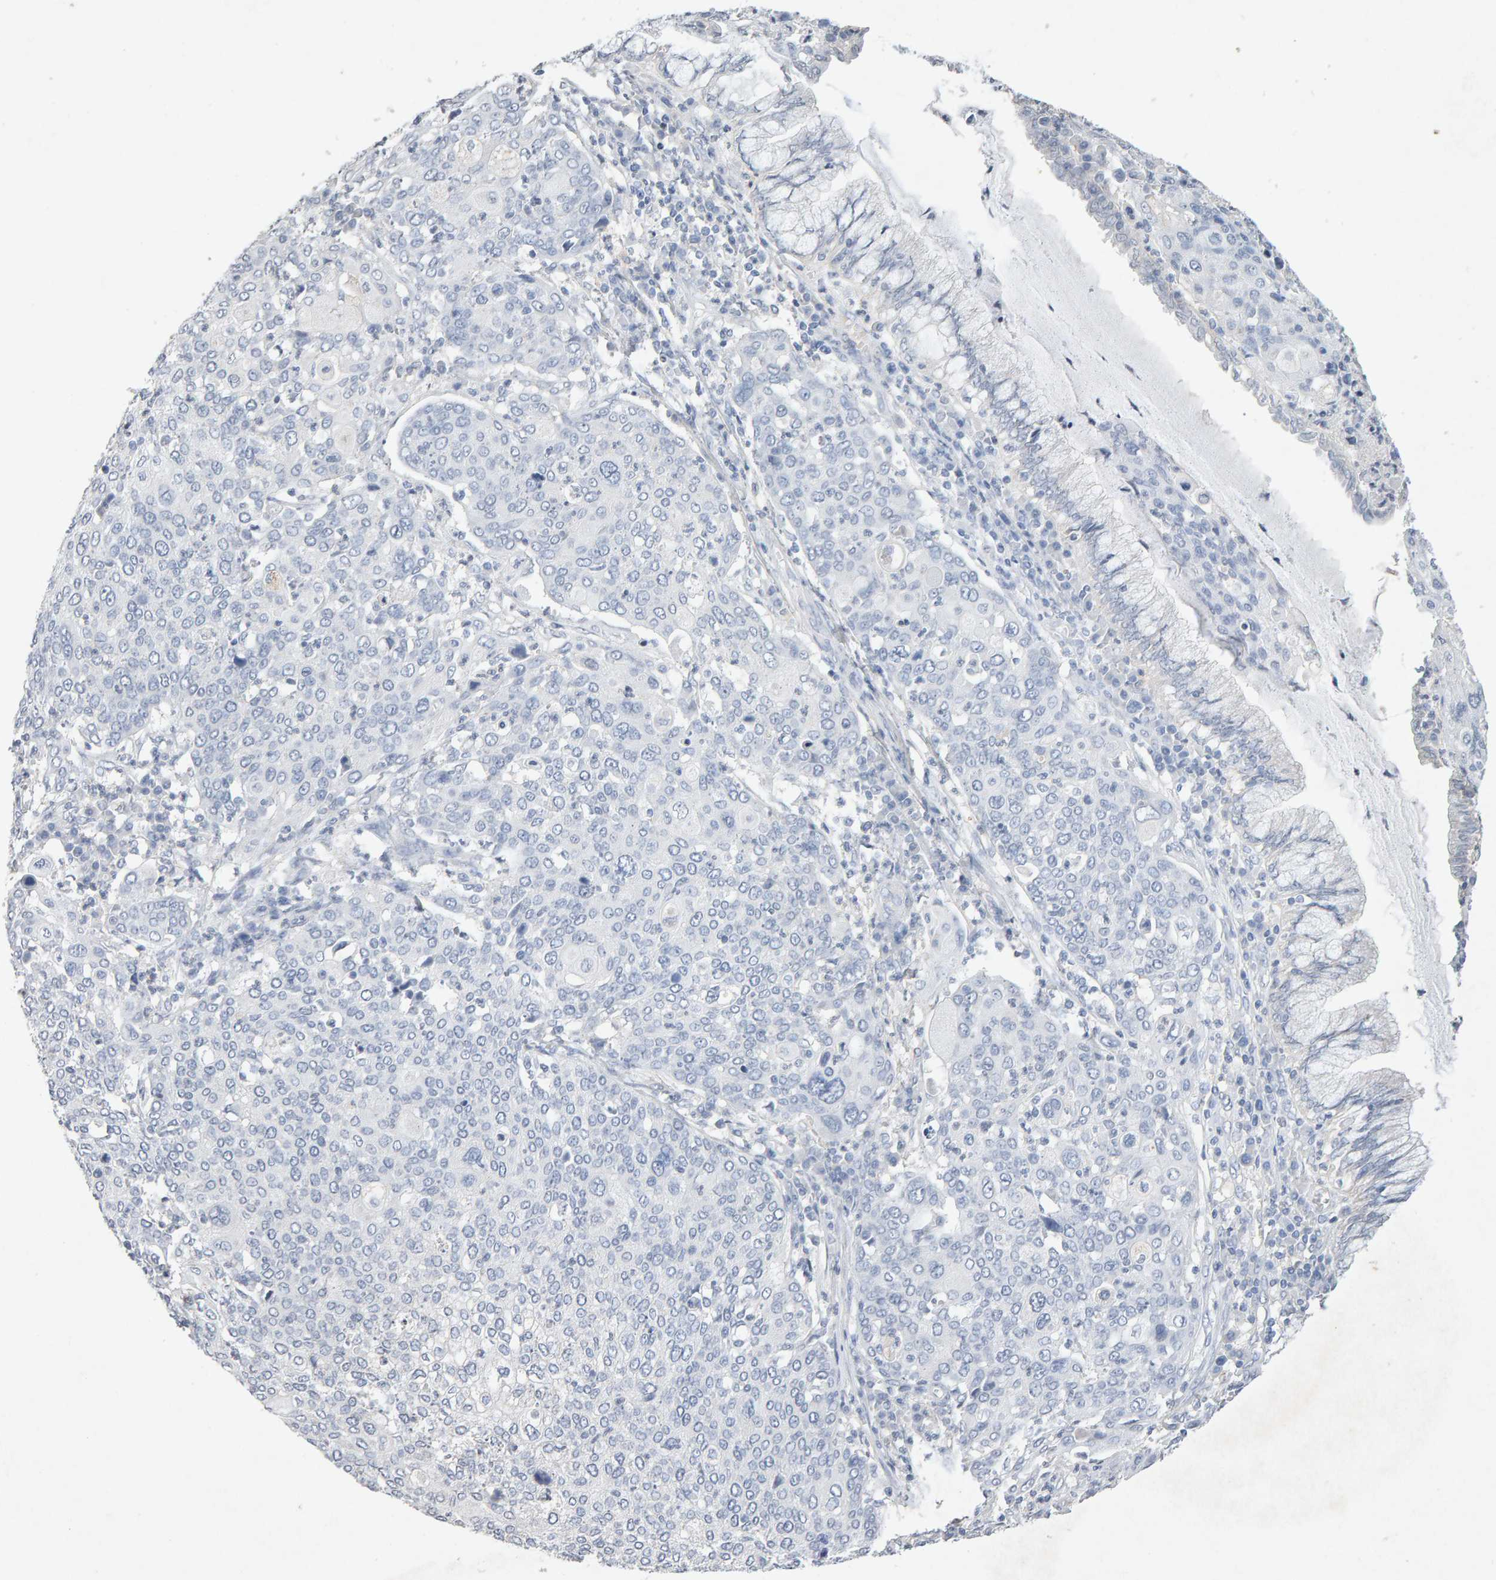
{"staining": {"intensity": "negative", "quantity": "none", "location": "none"}, "tissue": "cervical cancer", "cell_type": "Tumor cells", "image_type": "cancer", "snomed": [{"axis": "morphology", "description": "Squamous cell carcinoma, NOS"}, {"axis": "topography", "description": "Cervix"}], "caption": "Histopathology image shows no significant protein staining in tumor cells of cervical cancer (squamous cell carcinoma). (Brightfield microscopy of DAB IHC at high magnification).", "gene": "PTPRM", "patient": {"sex": "female", "age": 40}}